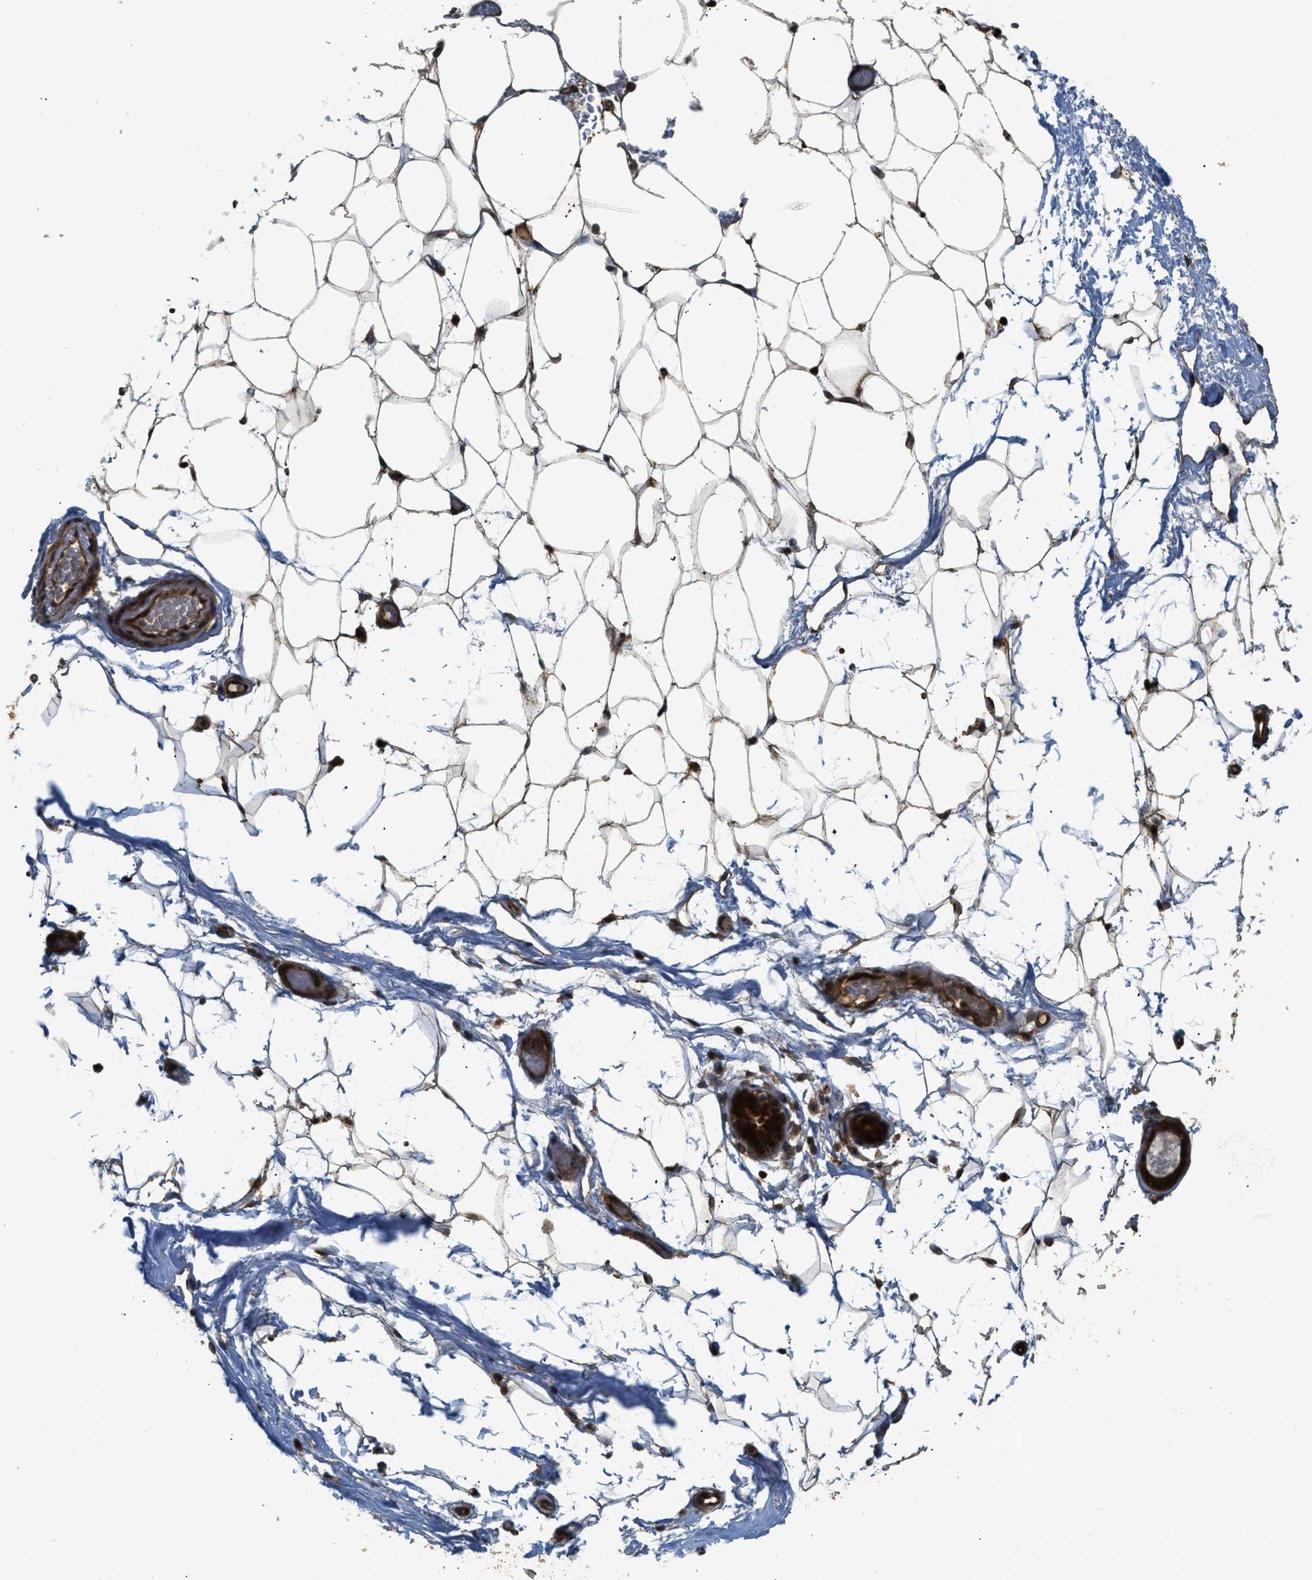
{"staining": {"intensity": "strong", "quantity": "25%-75%", "location": "cytoplasmic/membranous"}, "tissue": "adipose tissue", "cell_type": "Adipocytes", "image_type": "normal", "snomed": [{"axis": "morphology", "description": "Normal tissue, NOS"}, {"axis": "topography", "description": "Breast"}, {"axis": "topography", "description": "Soft tissue"}], "caption": "IHC photomicrograph of unremarkable adipose tissue: adipose tissue stained using IHC shows high levels of strong protein expression localized specifically in the cytoplasmic/membranous of adipocytes, appearing as a cytoplasmic/membranous brown color.", "gene": "GET1", "patient": {"sex": "female", "age": 75}}